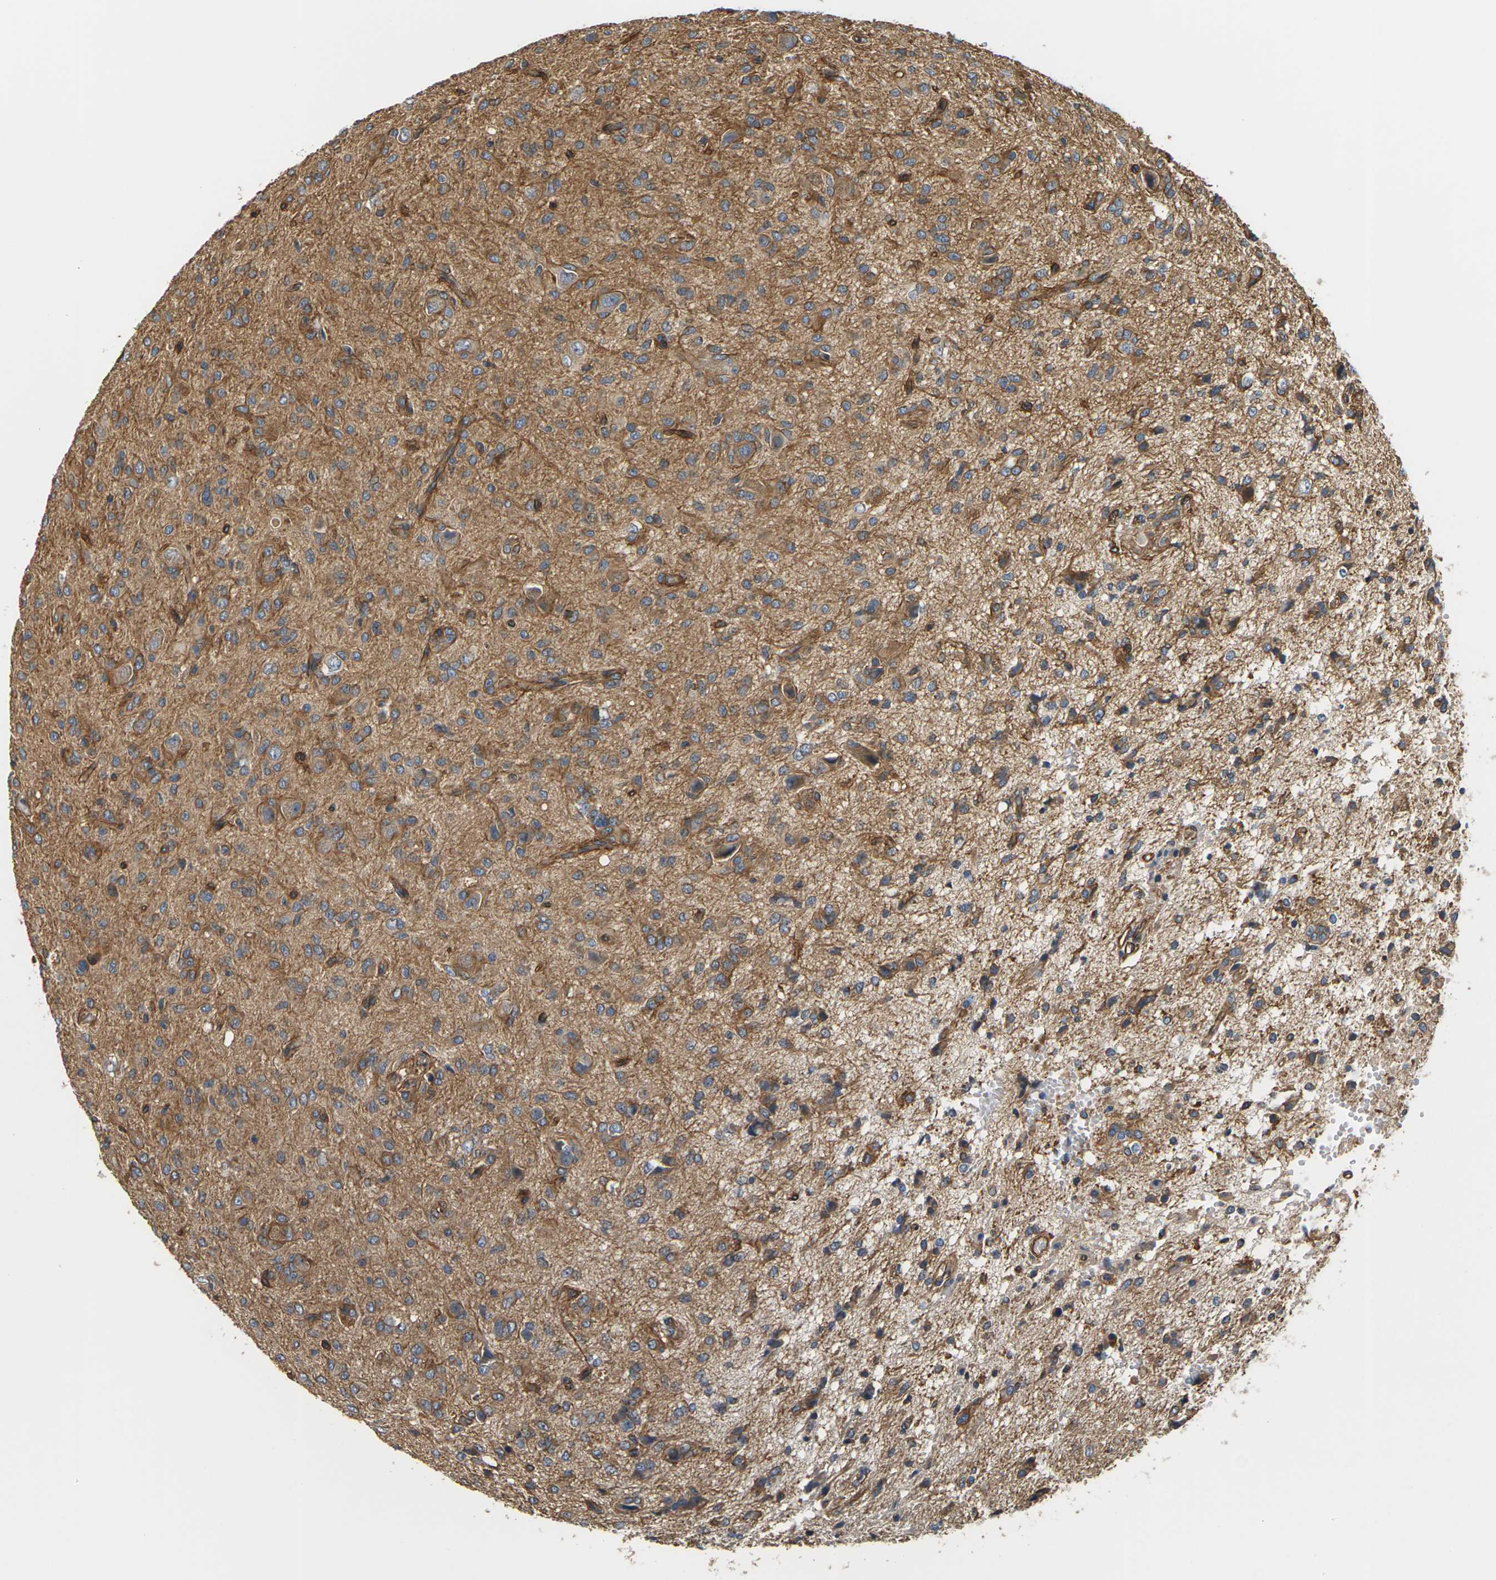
{"staining": {"intensity": "moderate", "quantity": ">75%", "location": "cytoplasmic/membranous"}, "tissue": "glioma", "cell_type": "Tumor cells", "image_type": "cancer", "snomed": [{"axis": "morphology", "description": "Glioma, malignant, High grade"}, {"axis": "topography", "description": "Brain"}], "caption": "Human glioma stained for a protein (brown) exhibits moderate cytoplasmic/membranous positive staining in approximately >75% of tumor cells.", "gene": "PCDHB4", "patient": {"sex": "female", "age": 59}}